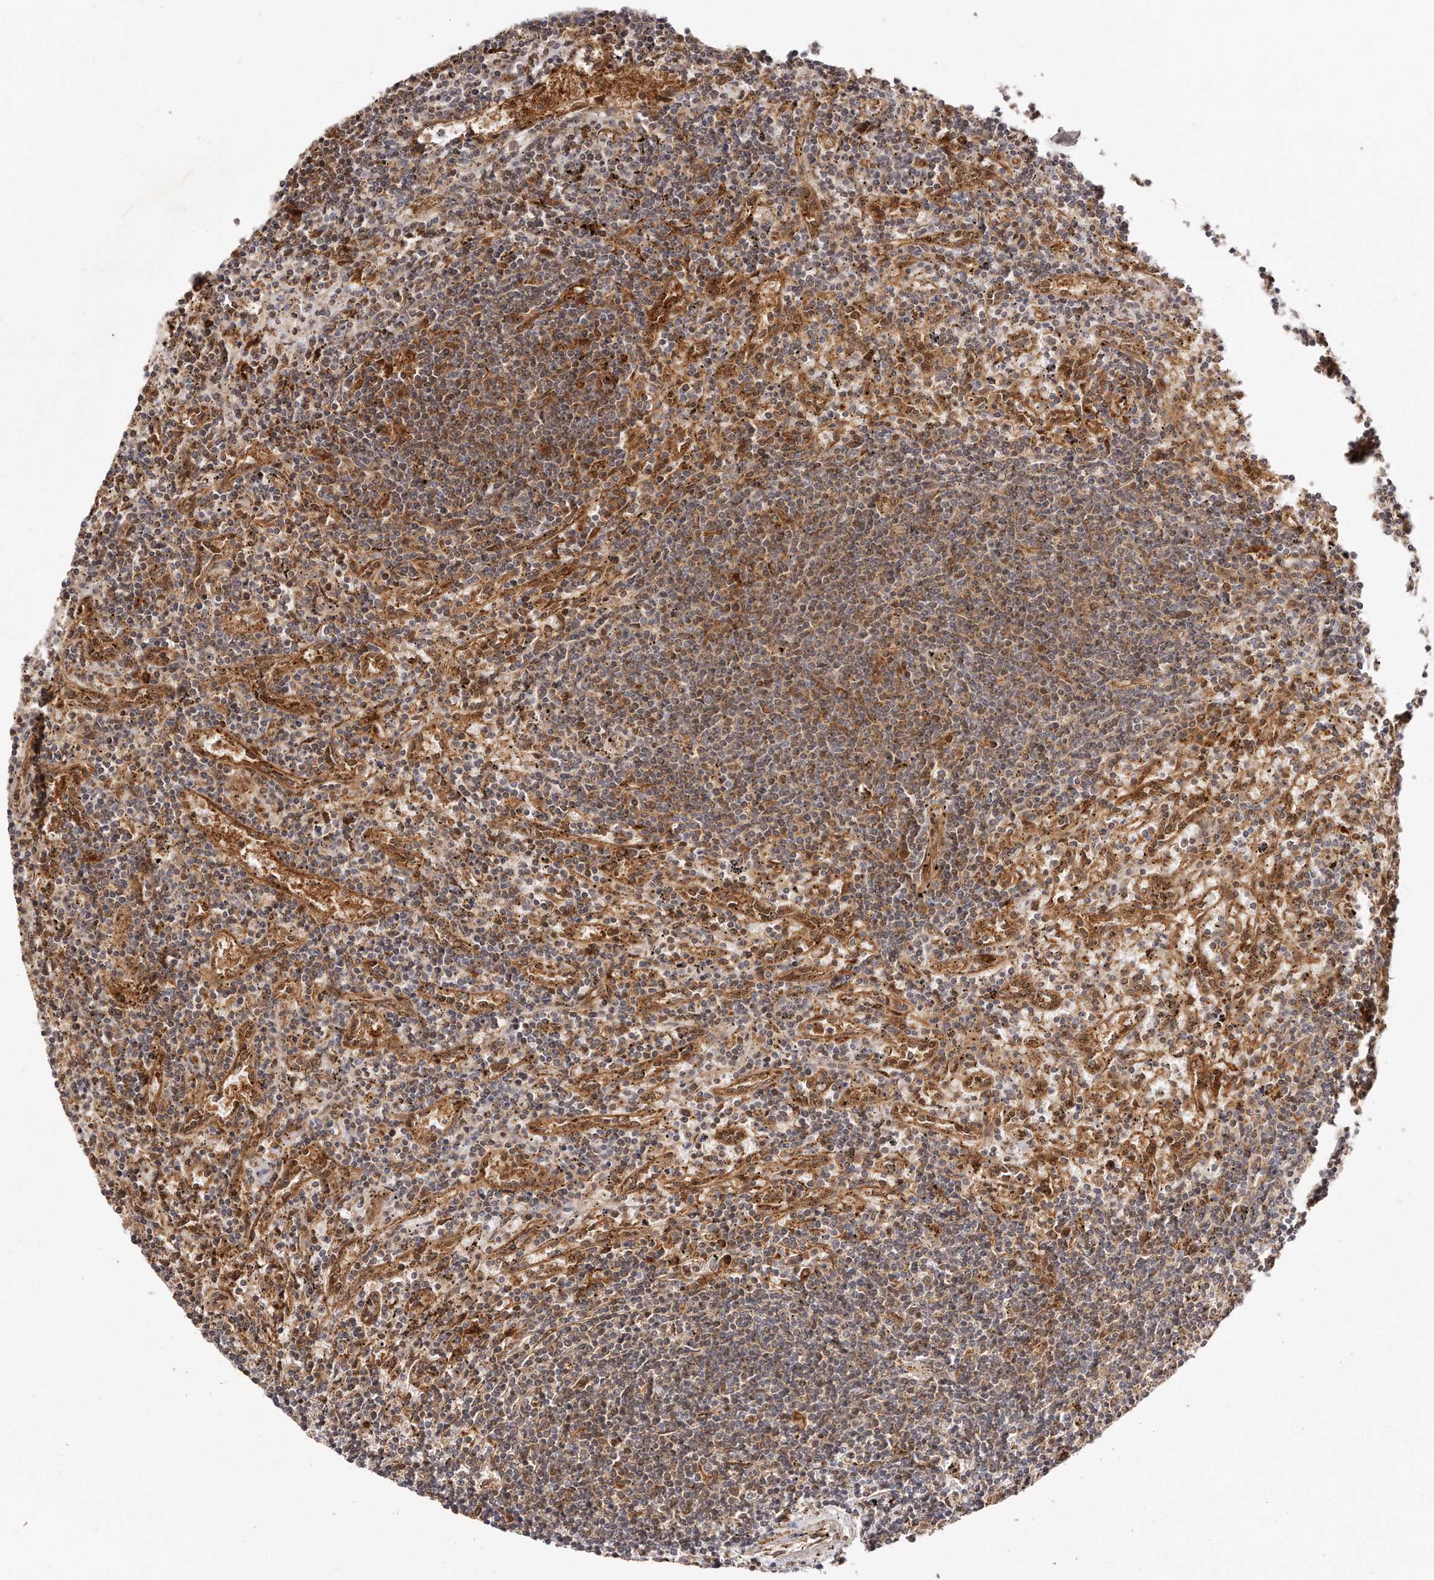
{"staining": {"intensity": "weak", "quantity": "25%-75%", "location": "cytoplasmic/membranous"}, "tissue": "lymphoma", "cell_type": "Tumor cells", "image_type": "cancer", "snomed": [{"axis": "morphology", "description": "Malignant lymphoma, non-Hodgkin's type, Low grade"}, {"axis": "topography", "description": "Spleen"}], "caption": "Immunohistochemistry of low-grade malignant lymphoma, non-Hodgkin's type shows low levels of weak cytoplasmic/membranous expression in approximately 25%-75% of tumor cells.", "gene": "GBP4", "patient": {"sex": "male", "age": 76}}